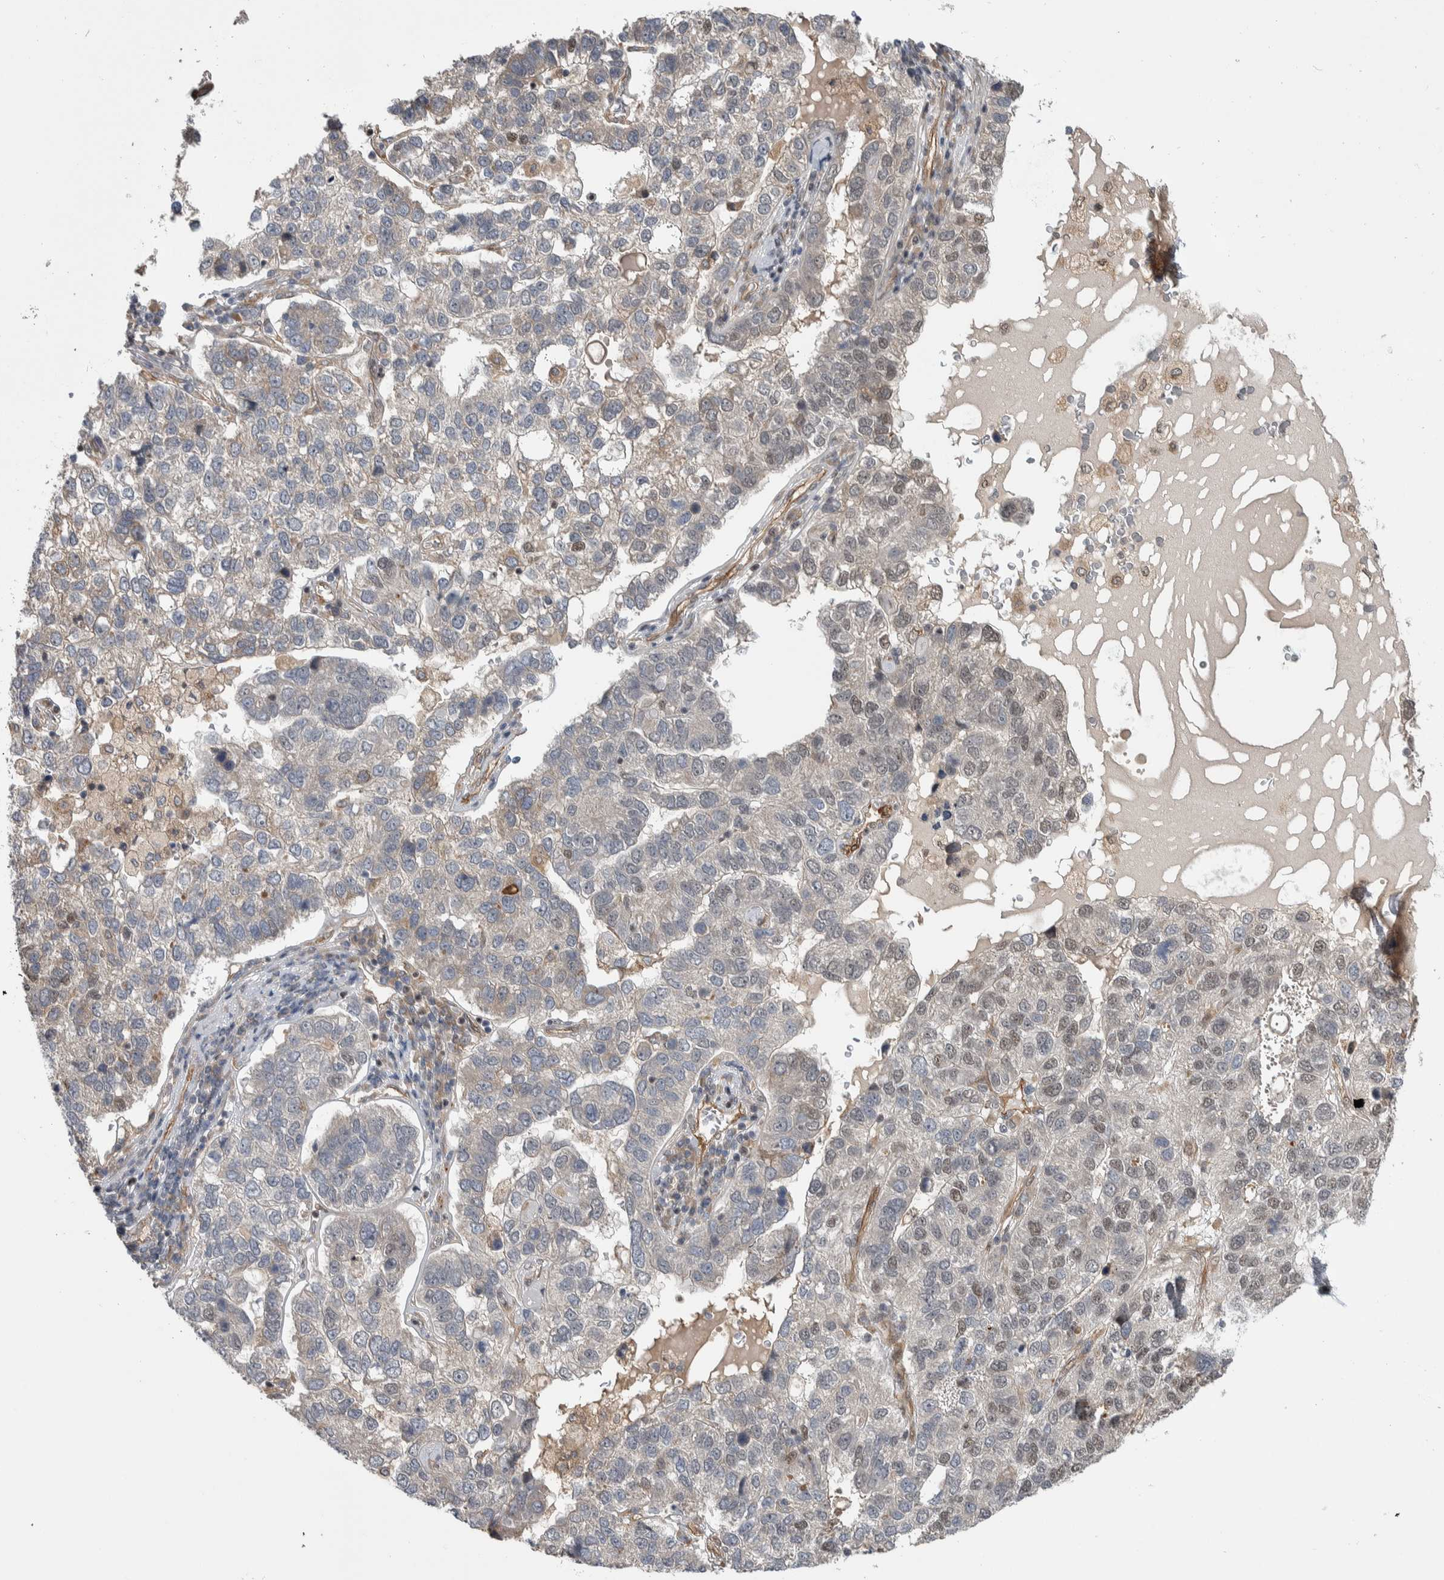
{"staining": {"intensity": "negative", "quantity": "none", "location": "none"}, "tissue": "pancreatic cancer", "cell_type": "Tumor cells", "image_type": "cancer", "snomed": [{"axis": "morphology", "description": "Adenocarcinoma, NOS"}, {"axis": "topography", "description": "Pancreas"}], "caption": "IHC of human pancreatic adenocarcinoma exhibits no staining in tumor cells.", "gene": "PRDM4", "patient": {"sex": "female", "age": 61}}